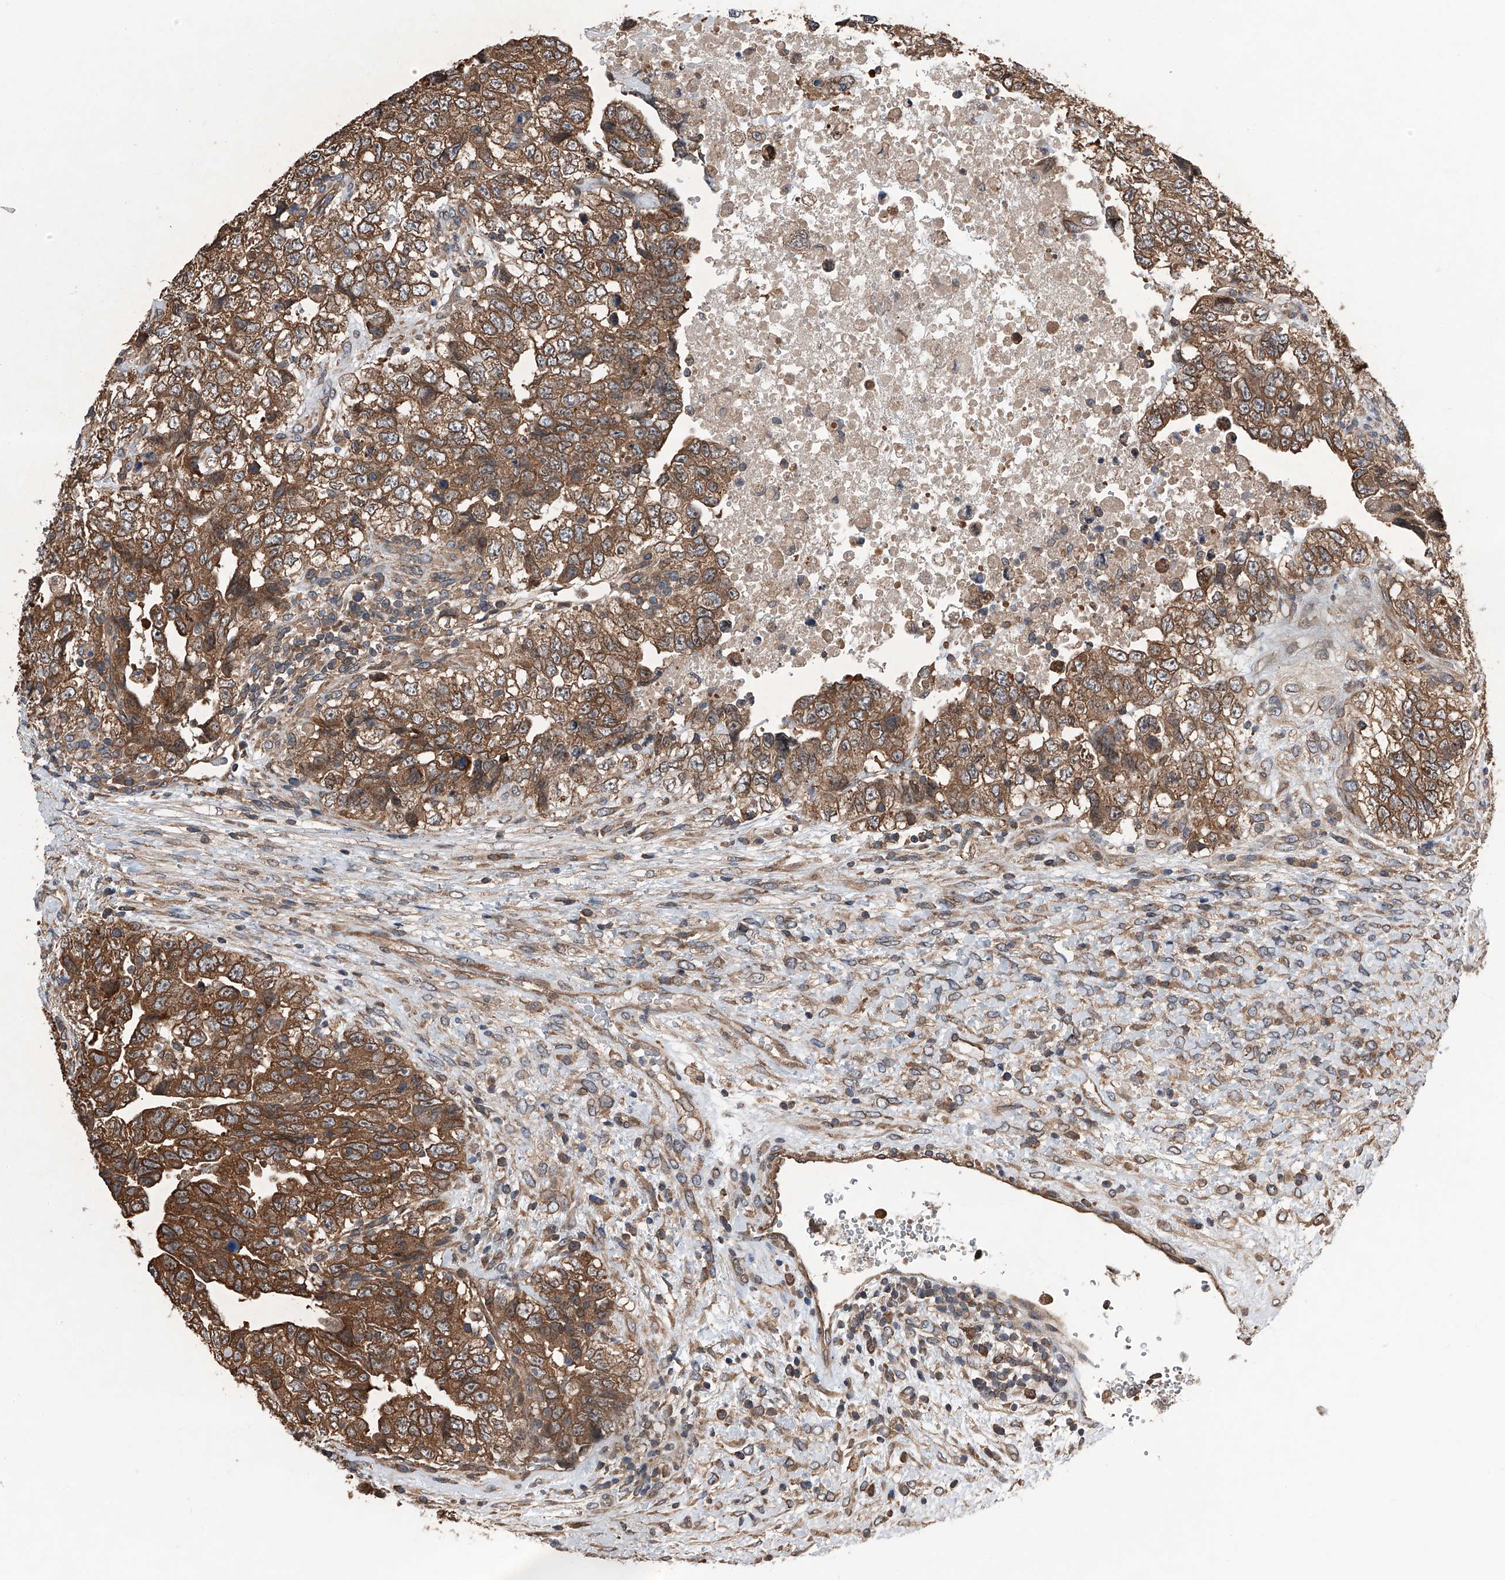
{"staining": {"intensity": "moderate", "quantity": ">75%", "location": "cytoplasmic/membranous"}, "tissue": "testis cancer", "cell_type": "Tumor cells", "image_type": "cancer", "snomed": [{"axis": "morphology", "description": "Carcinoma, Embryonal, NOS"}, {"axis": "topography", "description": "Testis"}], "caption": "Testis embryonal carcinoma stained for a protein displays moderate cytoplasmic/membranous positivity in tumor cells. Ihc stains the protein of interest in brown and the nuclei are stained blue.", "gene": "KCNJ2", "patient": {"sex": "male", "age": 37}}